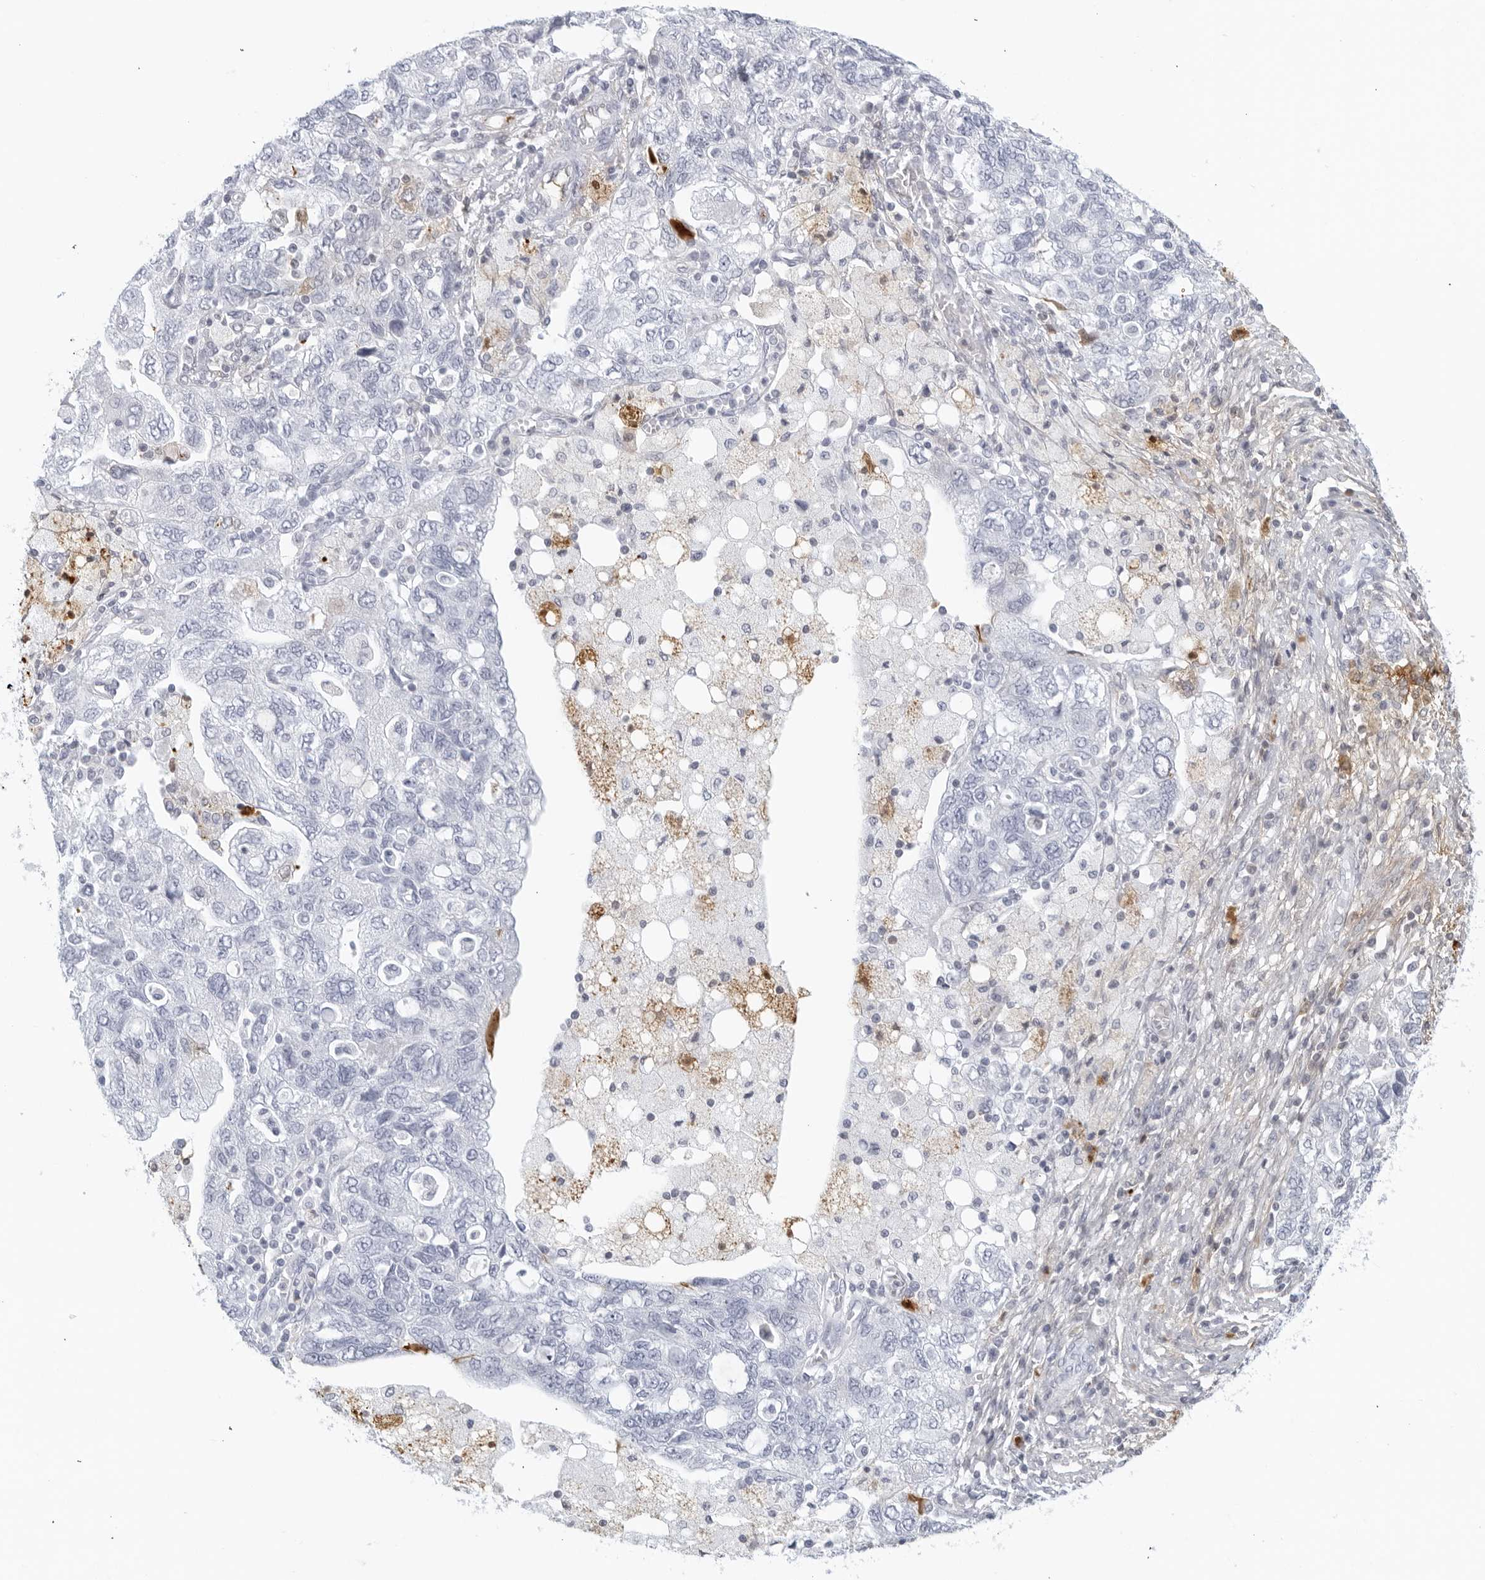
{"staining": {"intensity": "negative", "quantity": "none", "location": "none"}, "tissue": "ovarian cancer", "cell_type": "Tumor cells", "image_type": "cancer", "snomed": [{"axis": "morphology", "description": "Carcinoma, NOS"}, {"axis": "morphology", "description": "Cystadenocarcinoma, serous, NOS"}, {"axis": "topography", "description": "Ovary"}], "caption": "Immunohistochemical staining of ovarian serous cystadenocarcinoma reveals no significant positivity in tumor cells.", "gene": "FGG", "patient": {"sex": "female", "age": 69}}